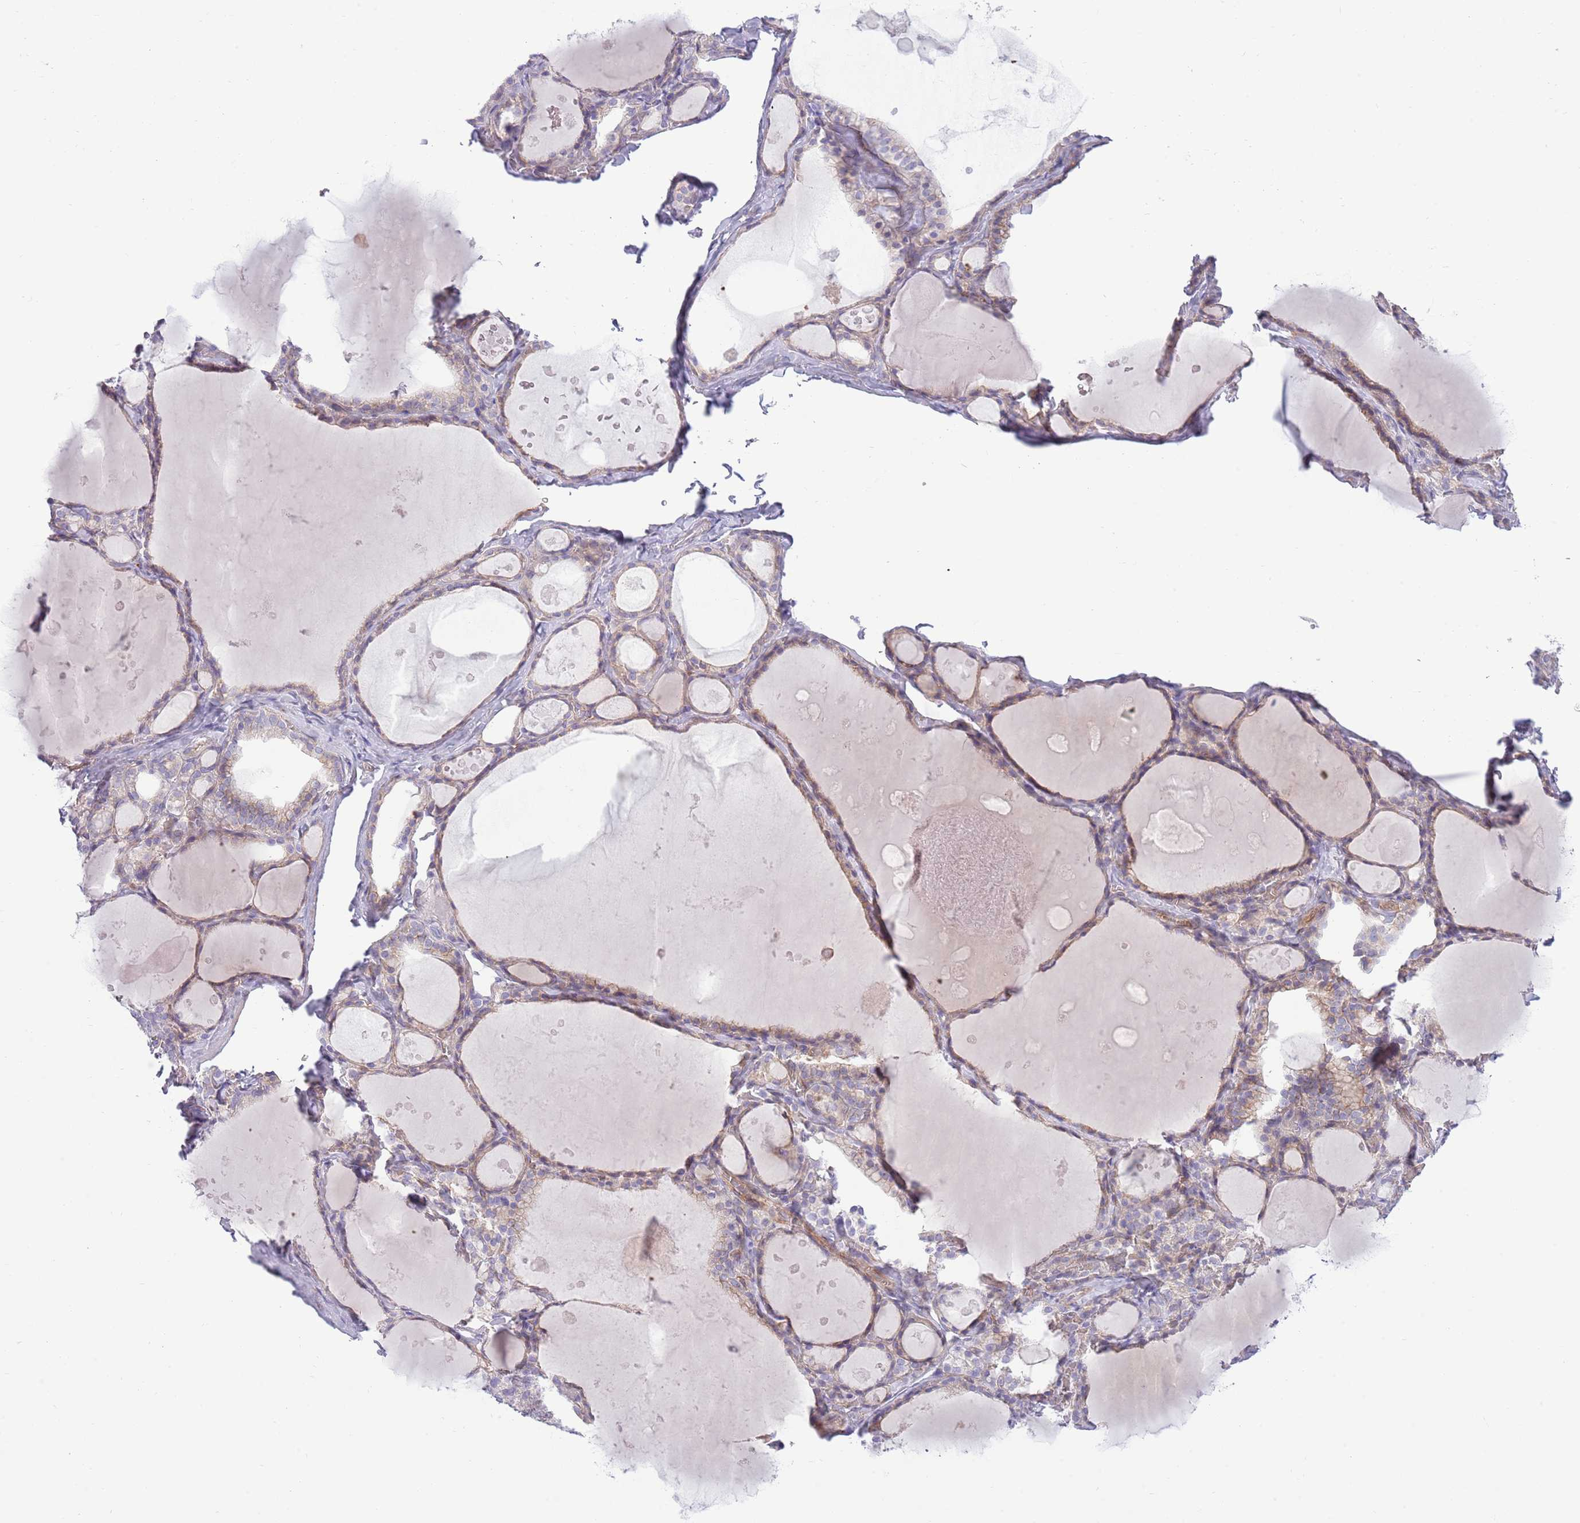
{"staining": {"intensity": "moderate", "quantity": "25%-75%", "location": "cytoplasmic/membranous"}, "tissue": "thyroid gland", "cell_type": "Glandular cells", "image_type": "normal", "snomed": [{"axis": "morphology", "description": "Normal tissue, NOS"}, {"axis": "topography", "description": "Thyroid gland"}], "caption": "Thyroid gland stained for a protein shows moderate cytoplasmic/membranous positivity in glandular cells.", "gene": "ZC4H2", "patient": {"sex": "male", "age": 56}}